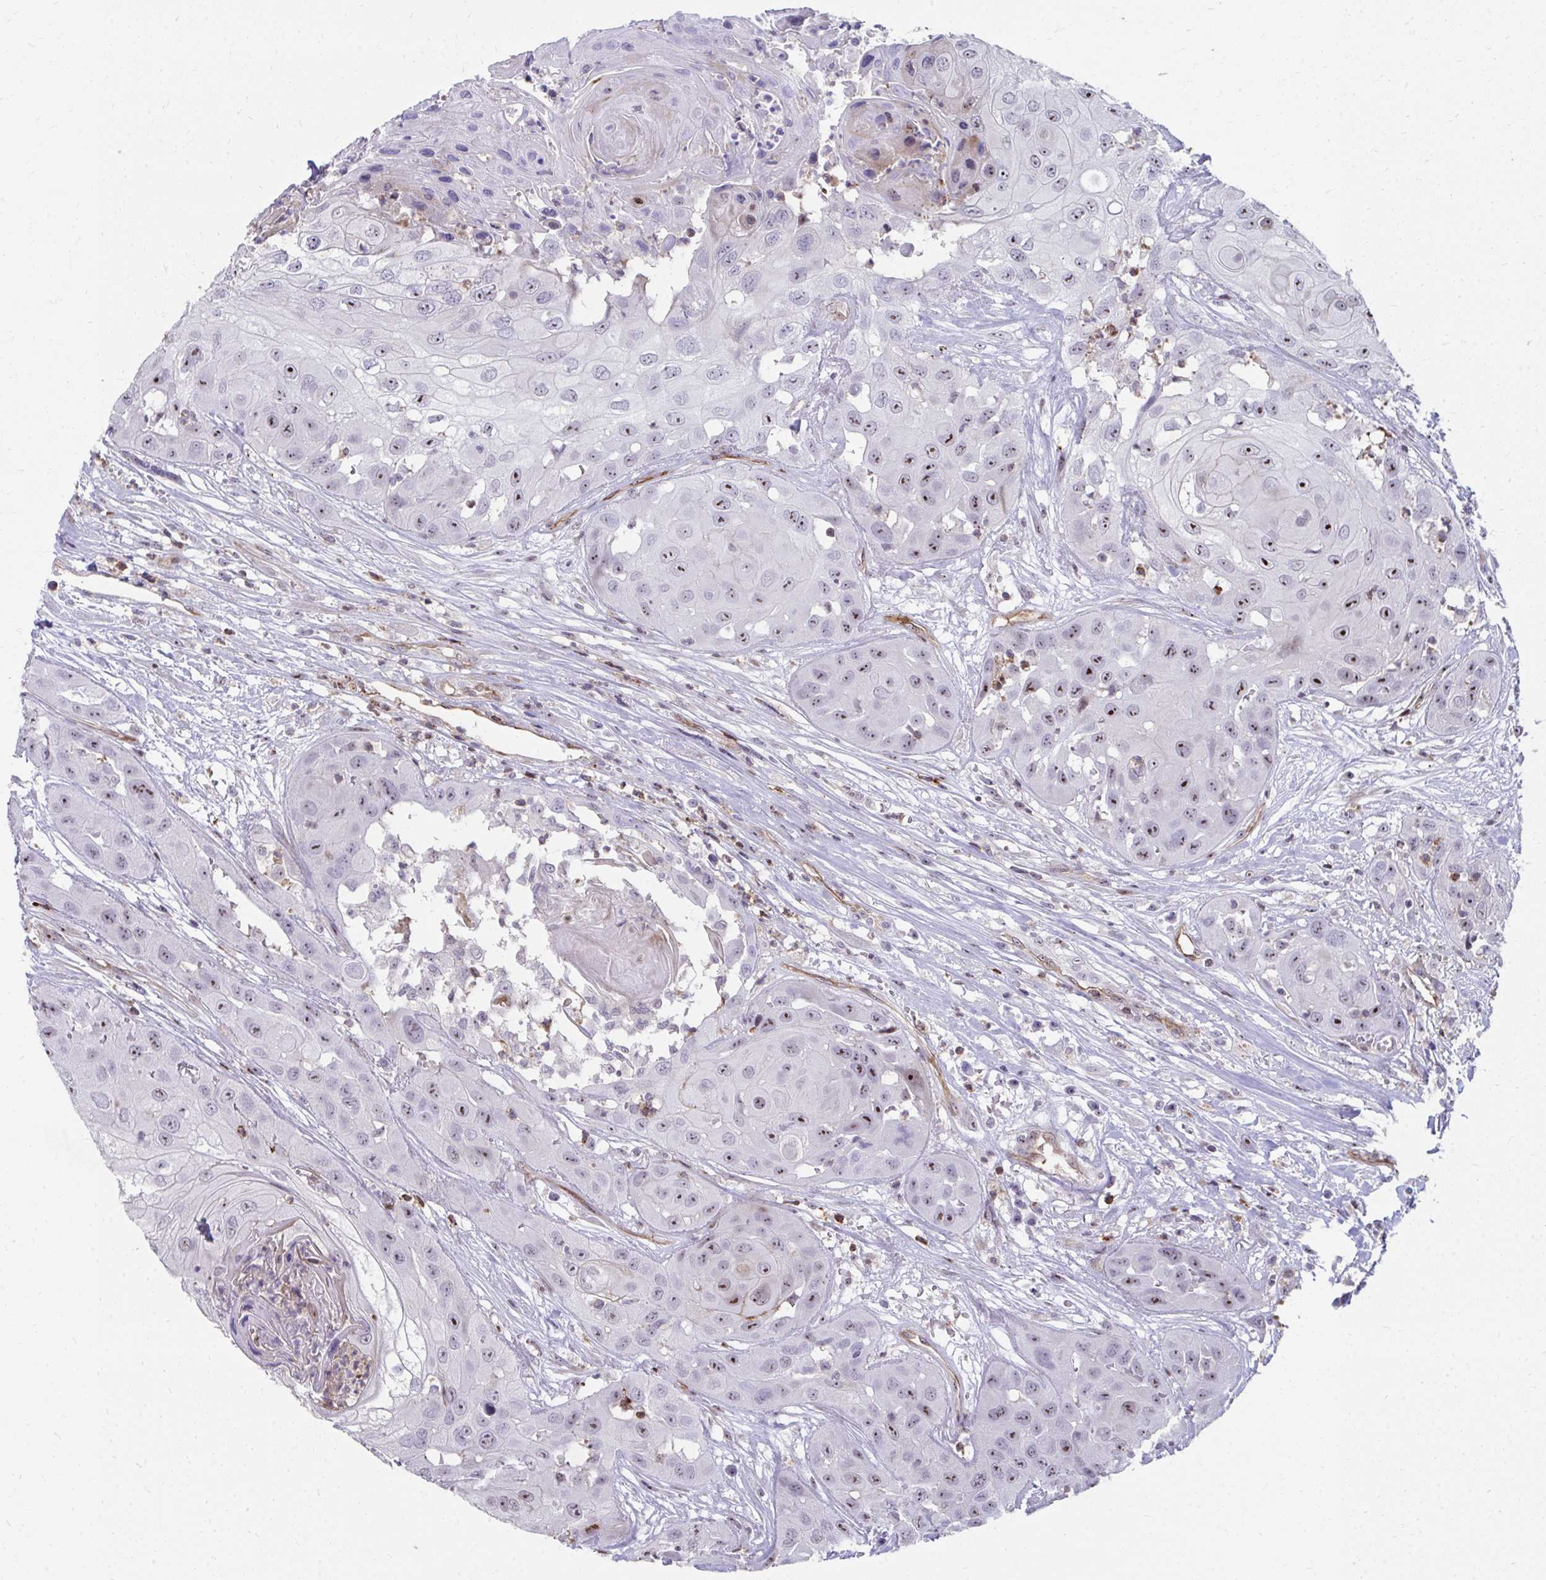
{"staining": {"intensity": "moderate", "quantity": ">75%", "location": "nuclear"}, "tissue": "head and neck cancer", "cell_type": "Tumor cells", "image_type": "cancer", "snomed": [{"axis": "morphology", "description": "Squamous cell carcinoma, NOS"}, {"axis": "topography", "description": "Head-Neck"}], "caption": "A histopathology image of squamous cell carcinoma (head and neck) stained for a protein shows moderate nuclear brown staining in tumor cells.", "gene": "FOXN3", "patient": {"sex": "male", "age": 83}}